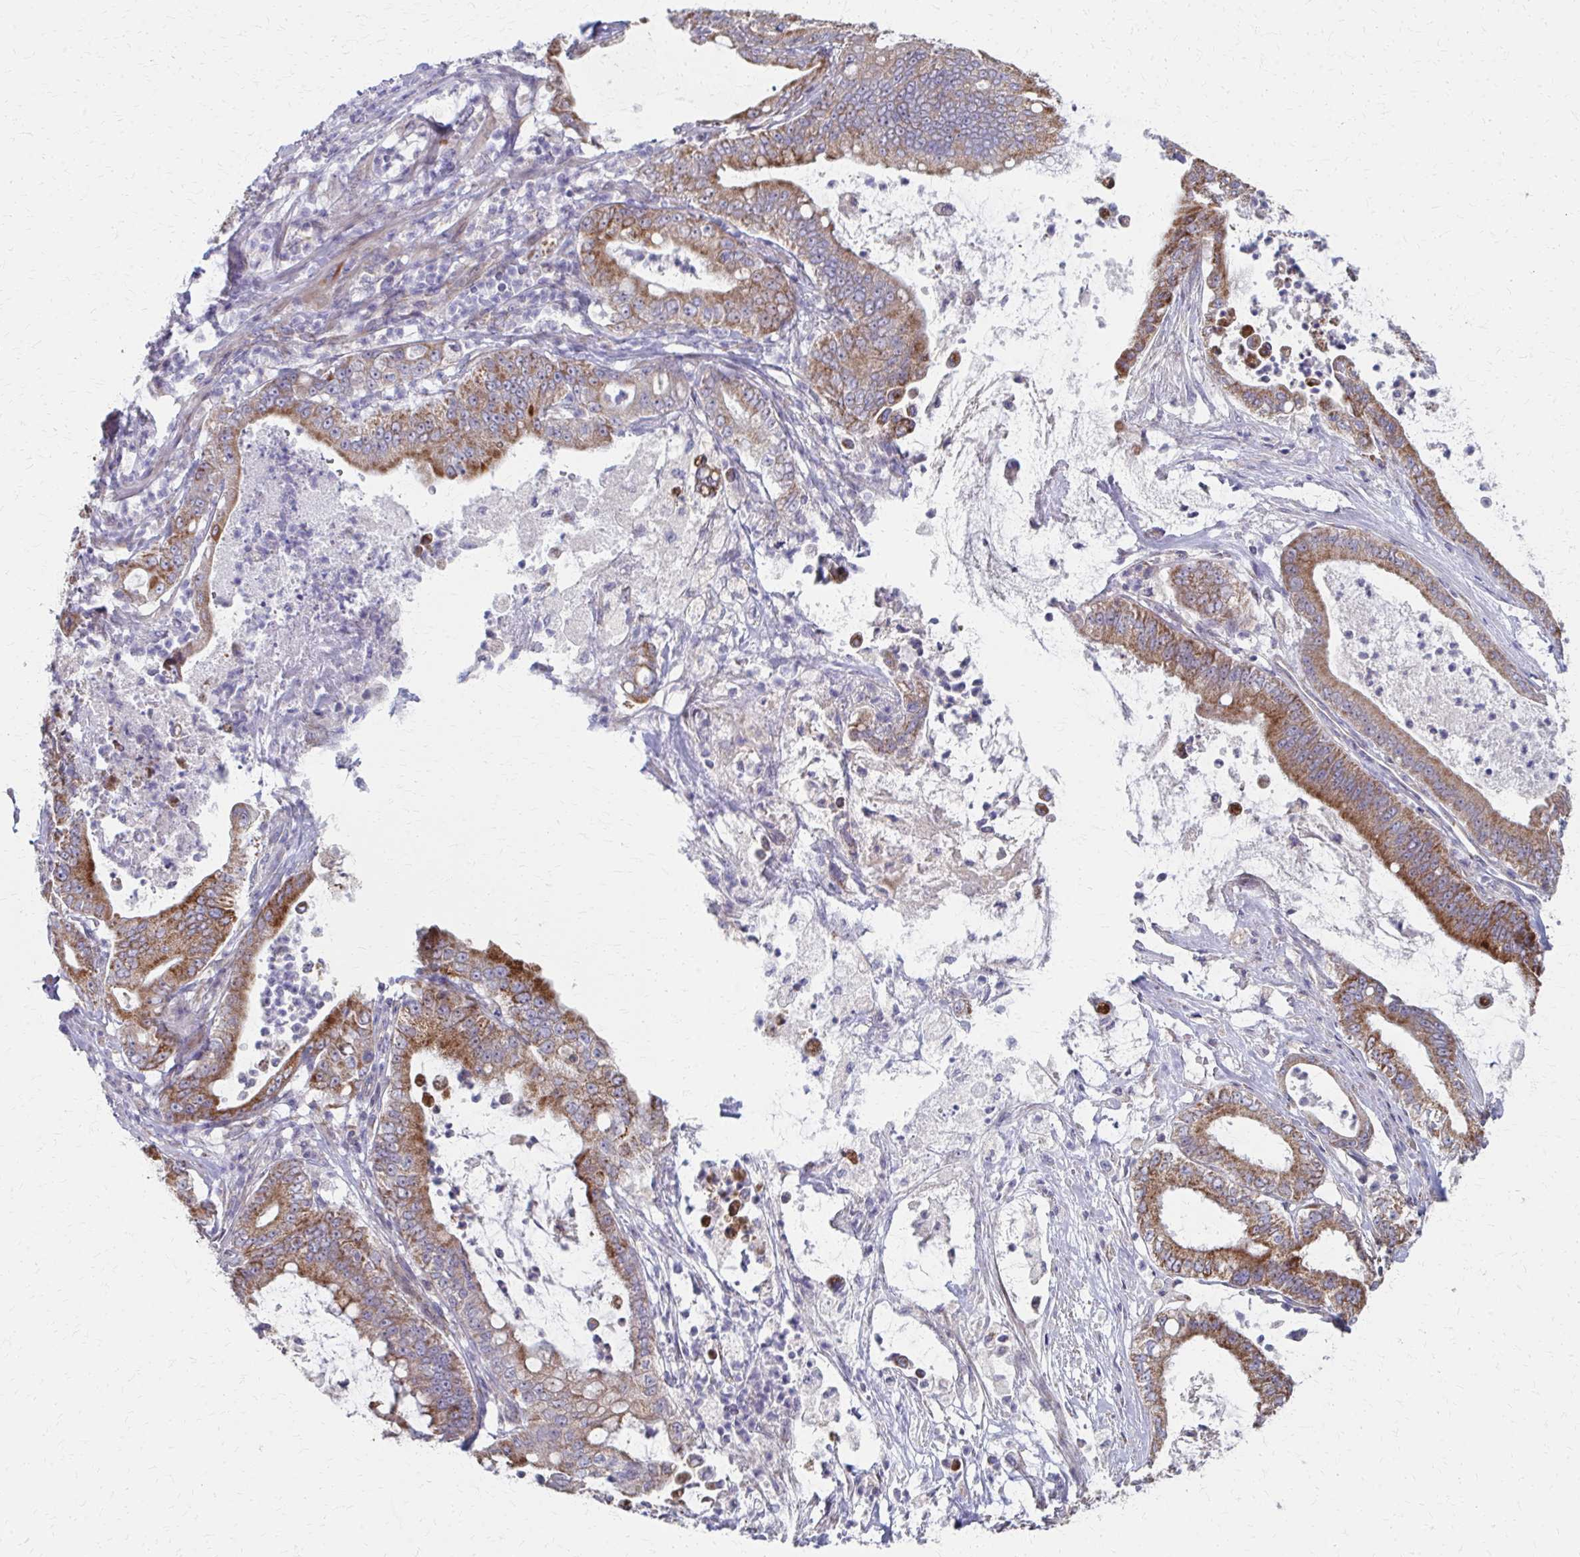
{"staining": {"intensity": "moderate", "quantity": ">75%", "location": "cytoplasmic/membranous"}, "tissue": "pancreatic cancer", "cell_type": "Tumor cells", "image_type": "cancer", "snomed": [{"axis": "morphology", "description": "Adenocarcinoma, NOS"}, {"axis": "topography", "description": "Pancreas"}], "caption": "Immunohistochemistry (DAB) staining of pancreatic cancer demonstrates moderate cytoplasmic/membranous protein staining in approximately >75% of tumor cells.", "gene": "FAHD1", "patient": {"sex": "male", "age": 71}}